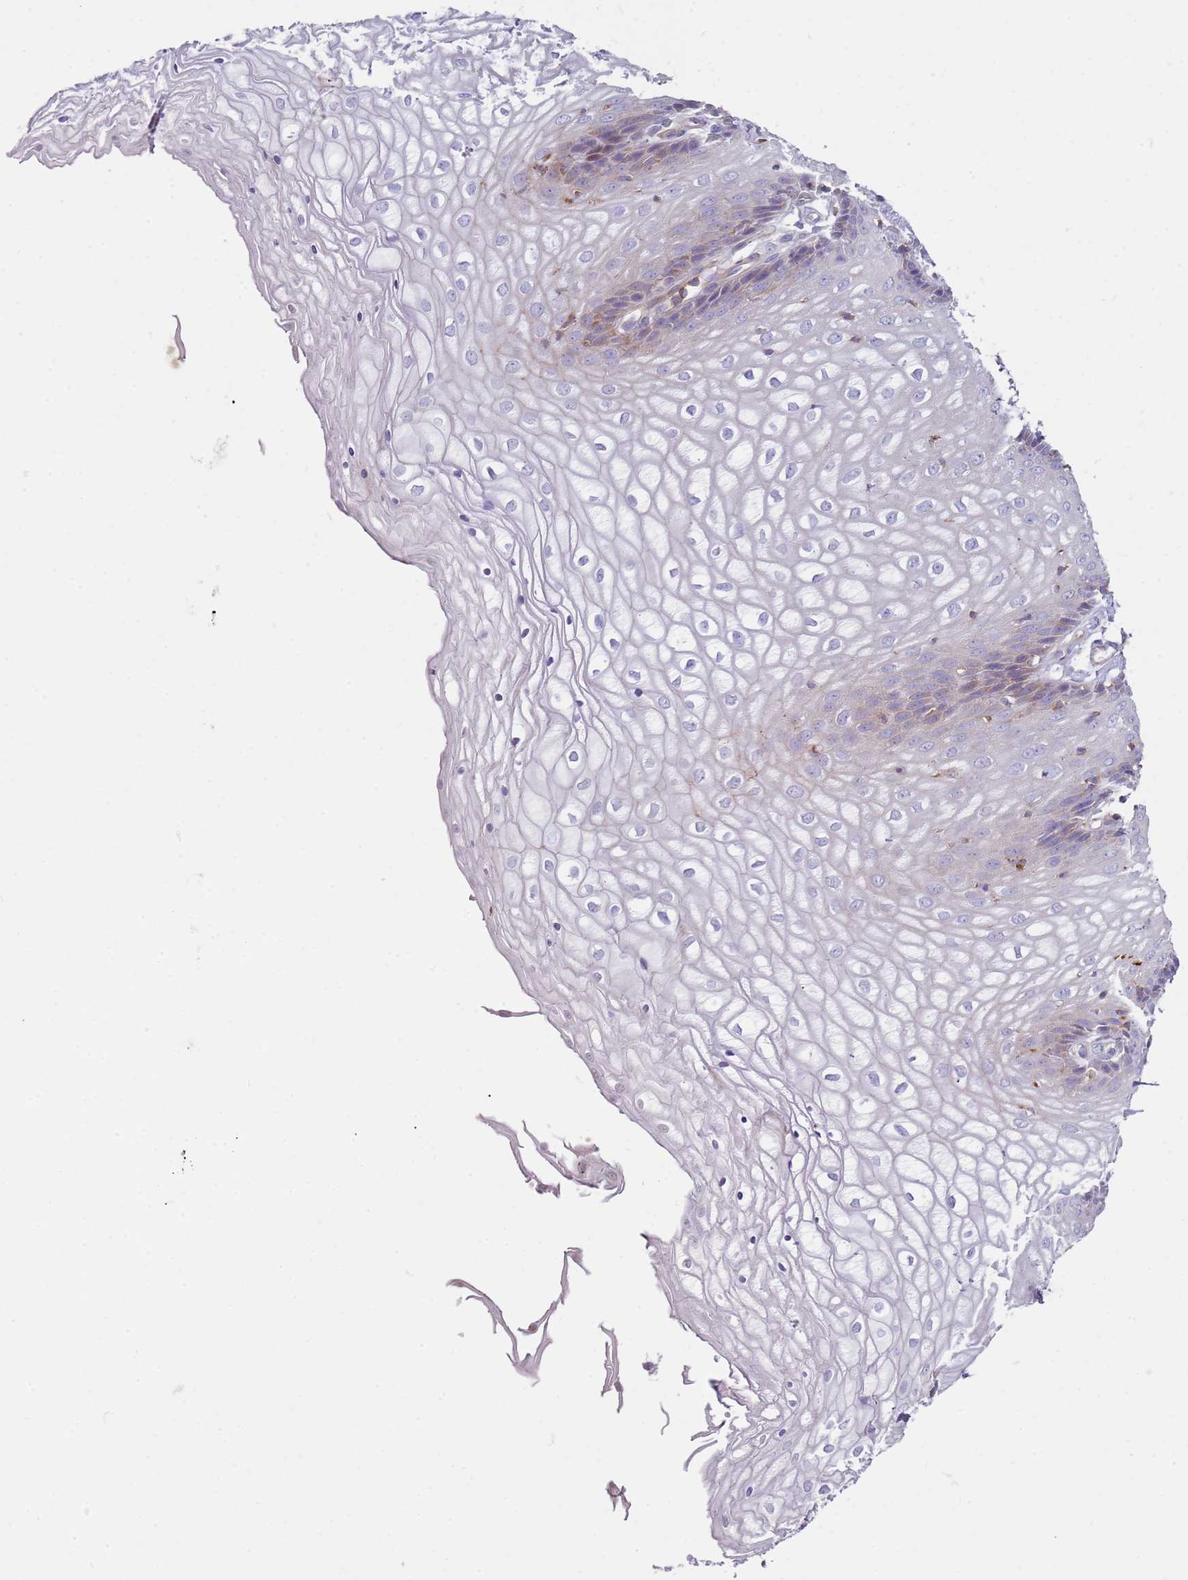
{"staining": {"intensity": "weak", "quantity": "<25%", "location": "cytoplasmic/membranous"}, "tissue": "vagina", "cell_type": "Squamous epithelial cells", "image_type": "normal", "snomed": [{"axis": "morphology", "description": "Normal tissue, NOS"}, {"axis": "topography", "description": "Vagina"}], "caption": "A high-resolution image shows immunohistochemistry (IHC) staining of unremarkable vagina, which displays no significant staining in squamous epithelial cells. (IHC, brightfield microscopy, high magnification).", "gene": "FPR1", "patient": {"sex": "female", "age": 34}}